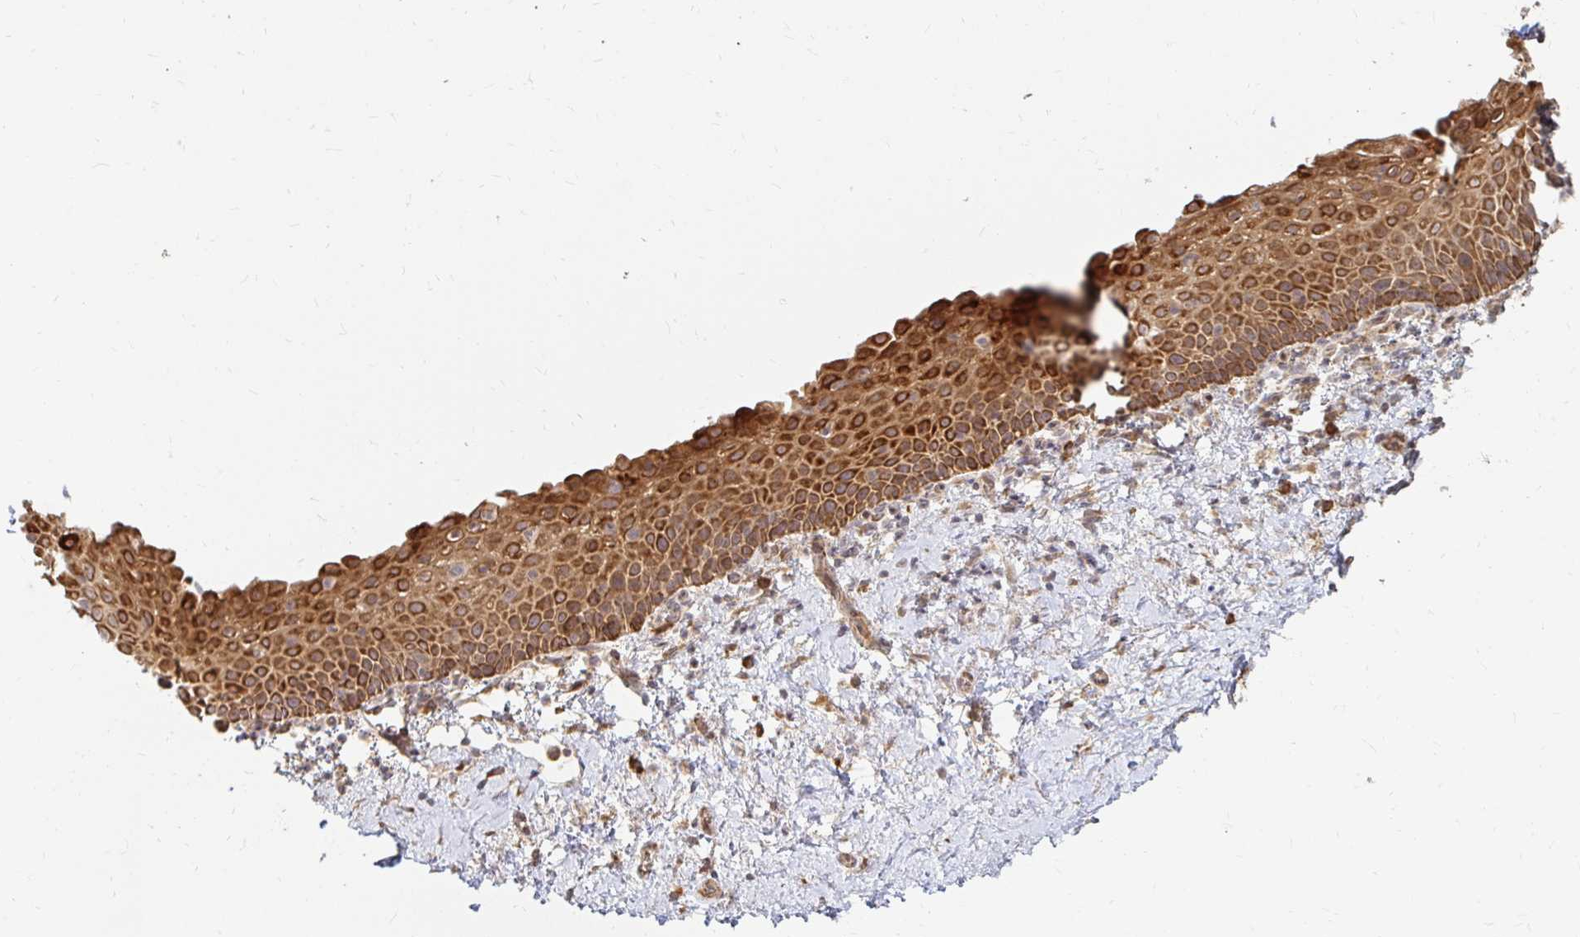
{"staining": {"intensity": "strong", "quantity": "25%-75%", "location": "cytoplasmic/membranous"}, "tissue": "vagina", "cell_type": "Squamous epithelial cells", "image_type": "normal", "snomed": [{"axis": "morphology", "description": "Normal tissue, NOS"}, {"axis": "topography", "description": "Vagina"}], "caption": "Immunohistochemistry (IHC) histopathology image of benign vagina: vagina stained using immunohistochemistry reveals high levels of strong protein expression localized specifically in the cytoplasmic/membranous of squamous epithelial cells, appearing as a cytoplasmic/membranous brown color.", "gene": "CAST", "patient": {"sex": "female", "age": 61}}